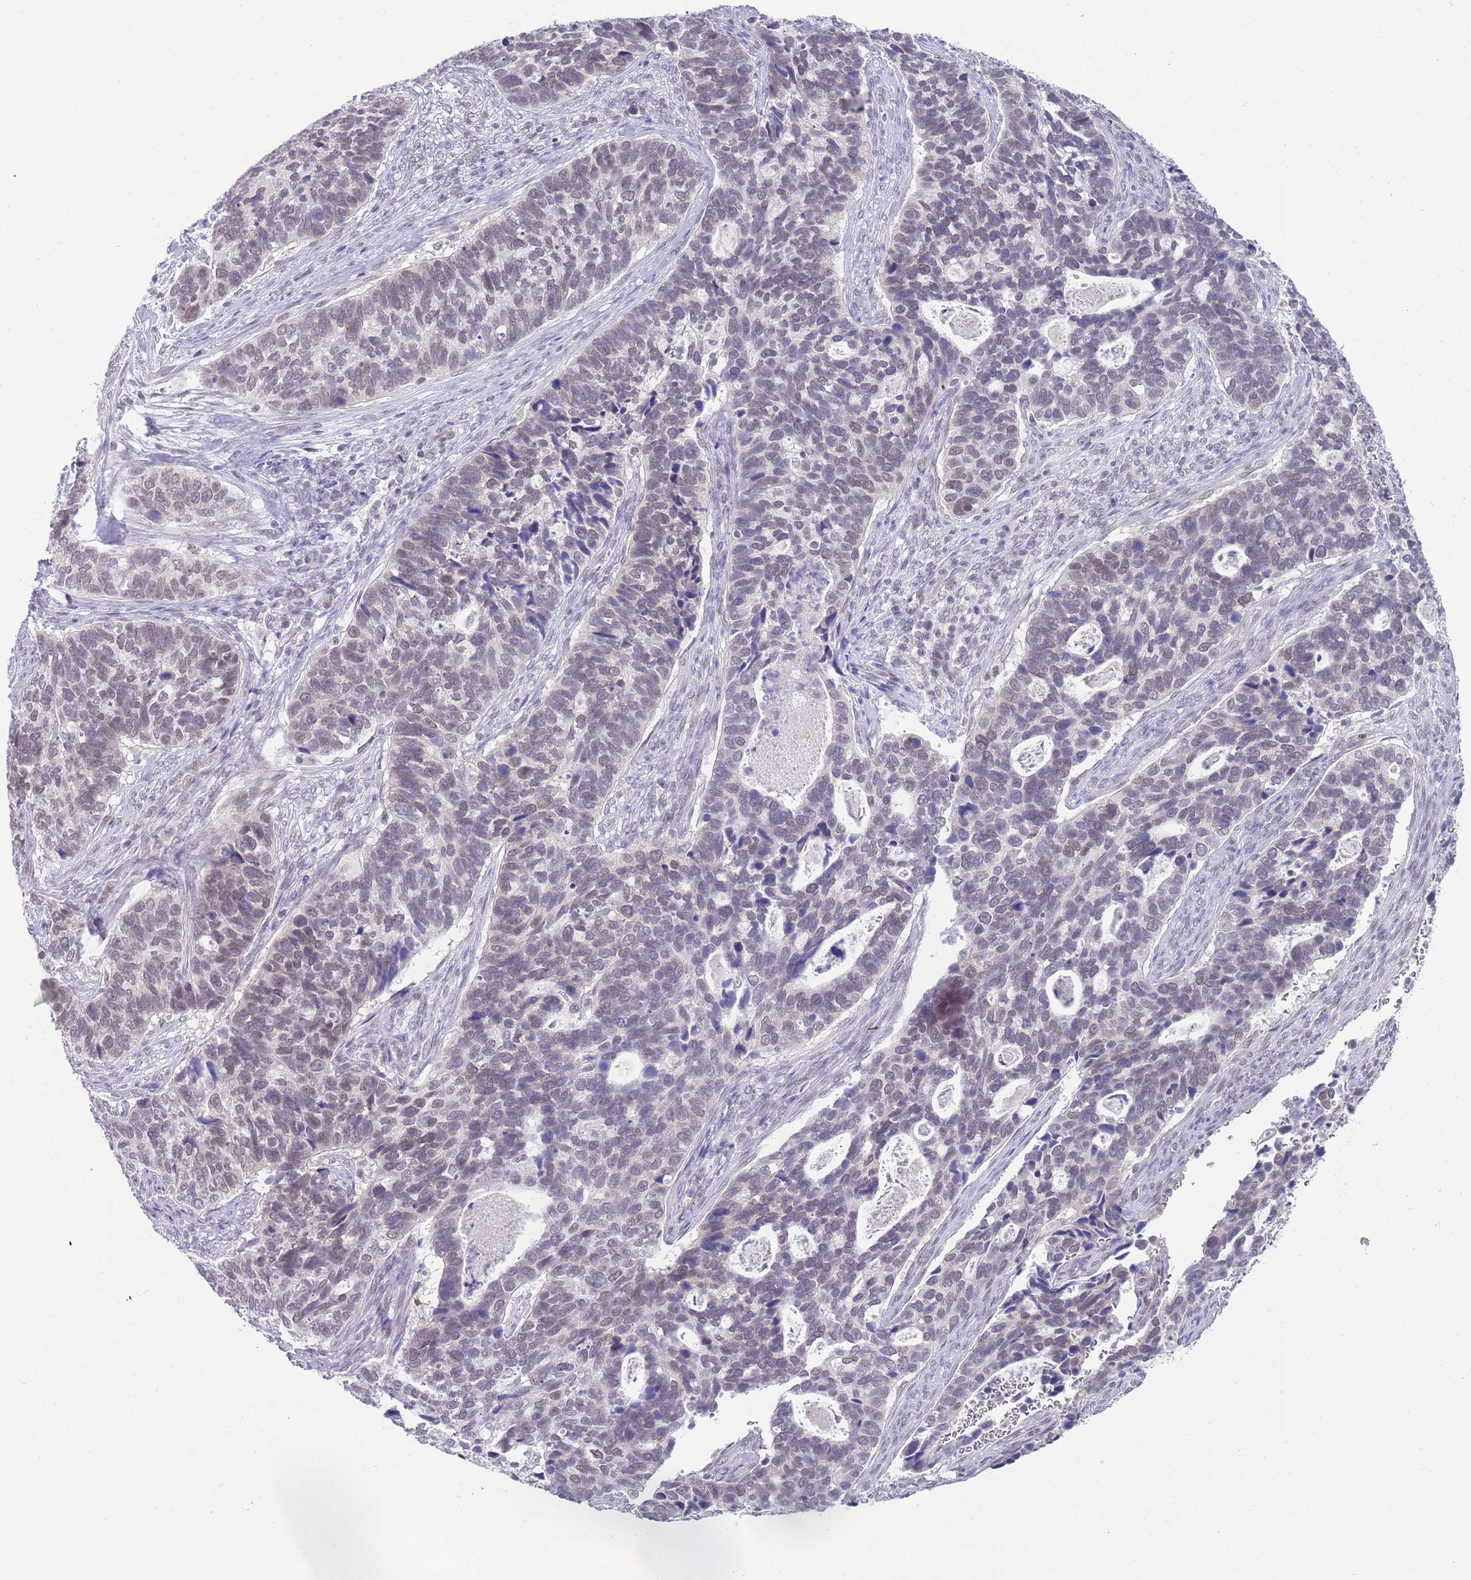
{"staining": {"intensity": "weak", "quantity": "<25%", "location": "nuclear"}, "tissue": "cervical cancer", "cell_type": "Tumor cells", "image_type": "cancer", "snomed": [{"axis": "morphology", "description": "Squamous cell carcinoma, NOS"}, {"axis": "topography", "description": "Cervix"}], "caption": "The photomicrograph exhibits no significant expression in tumor cells of cervical cancer. (Brightfield microscopy of DAB immunohistochemistry at high magnification).", "gene": "SEPHS2", "patient": {"sex": "female", "age": 38}}